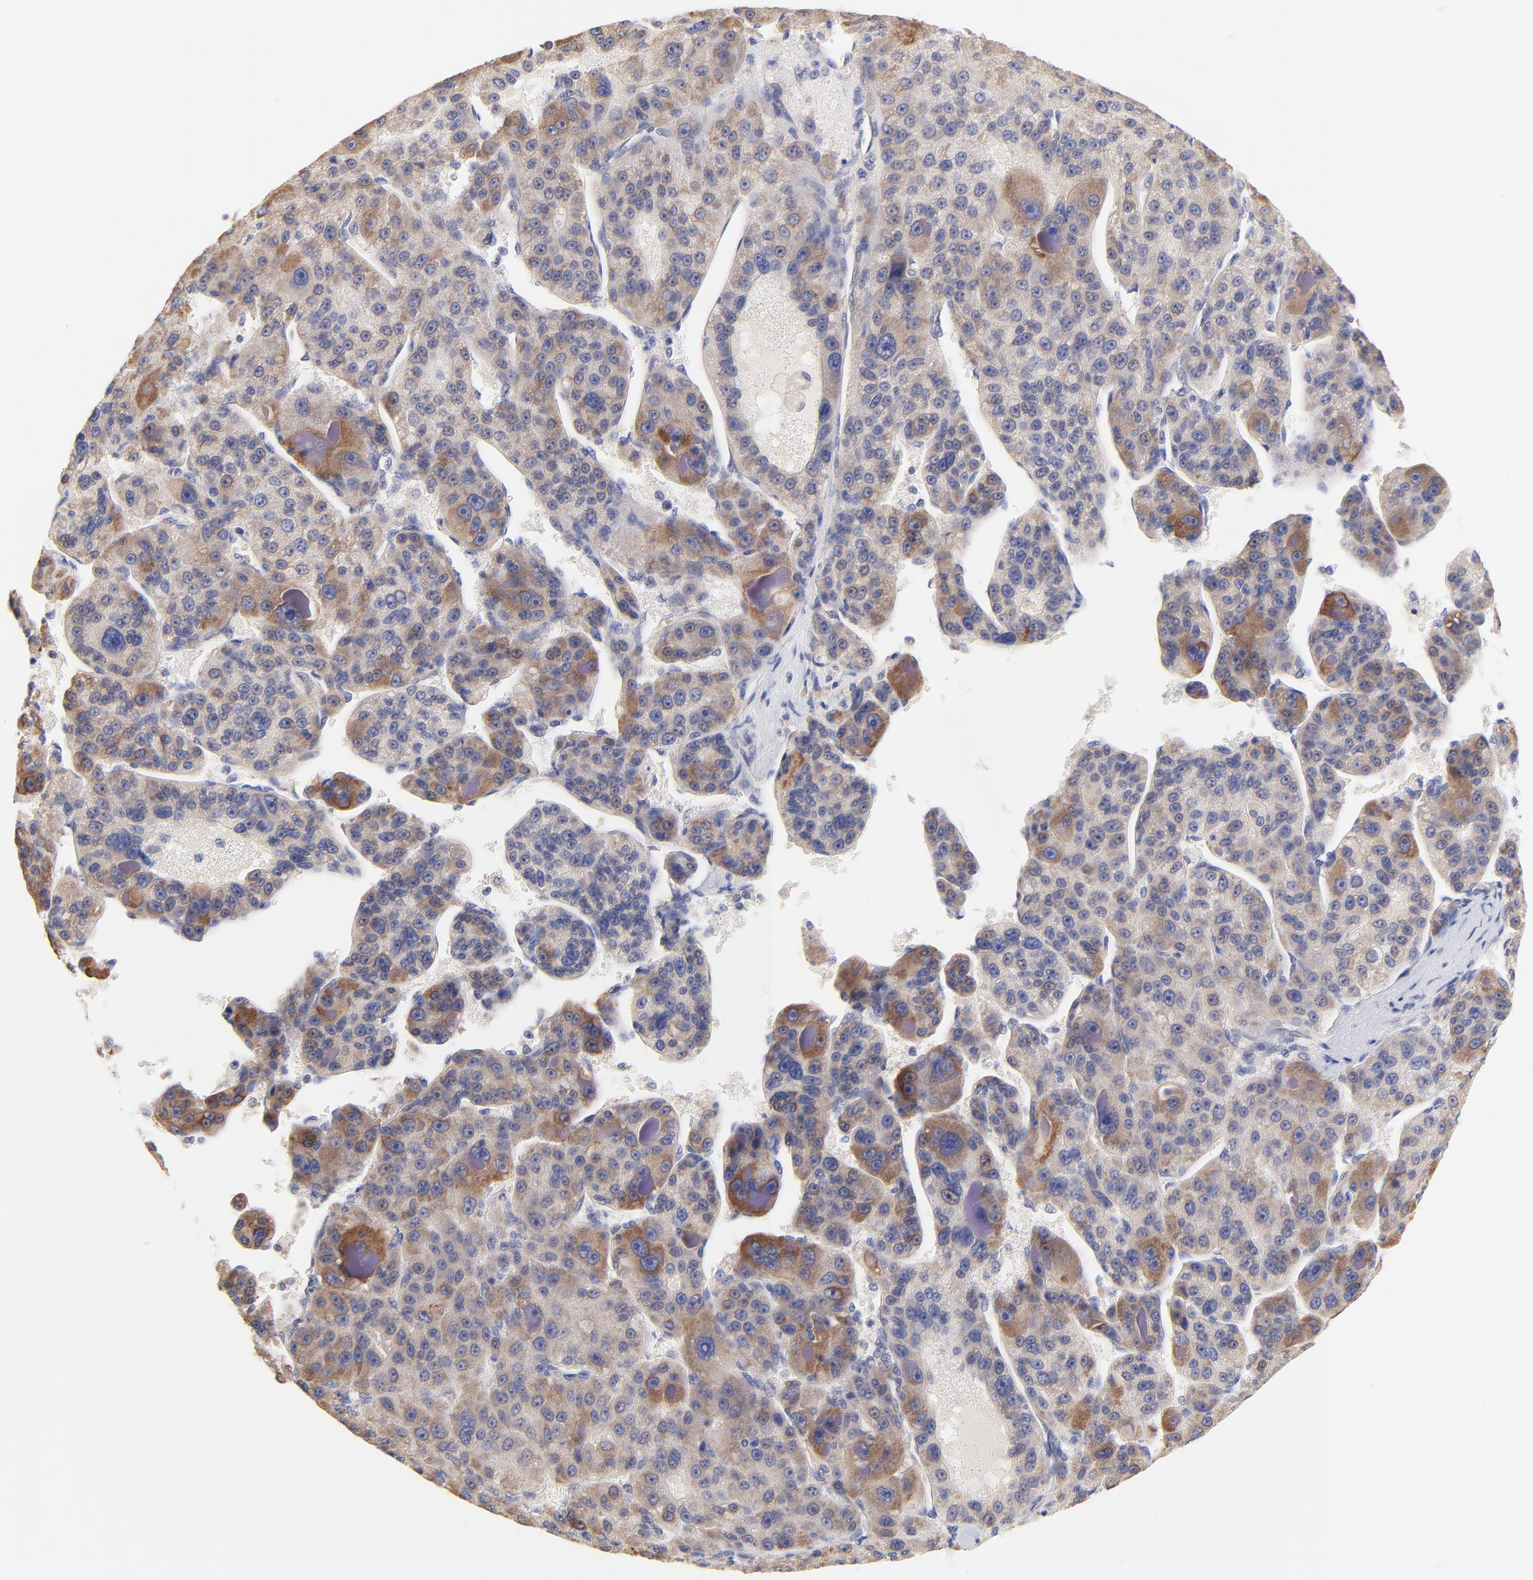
{"staining": {"intensity": "moderate", "quantity": "25%-75%", "location": "cytoplasmic/membranous"}, "tissue": "liver cancer", "cell_type": "Tumor cells", "image_type": "cancer", "snomed": [{"axis": "morphology", "description": "Carcinoma, Hepatocellular, NOS"}, {"axis": "topography", "description": "Liver"}], "caption": "Immunohistochemistry (IHC) image of human hepatocellular carcinoma (liver) stained for a protein (brown), which reveals medium levels of moderate cytoplasmic/membranous positivity in approximately 25%-75% of tumor cells.", "gene": "TNFRSF13C", "patient": {"sex": "male", "age": 76}}